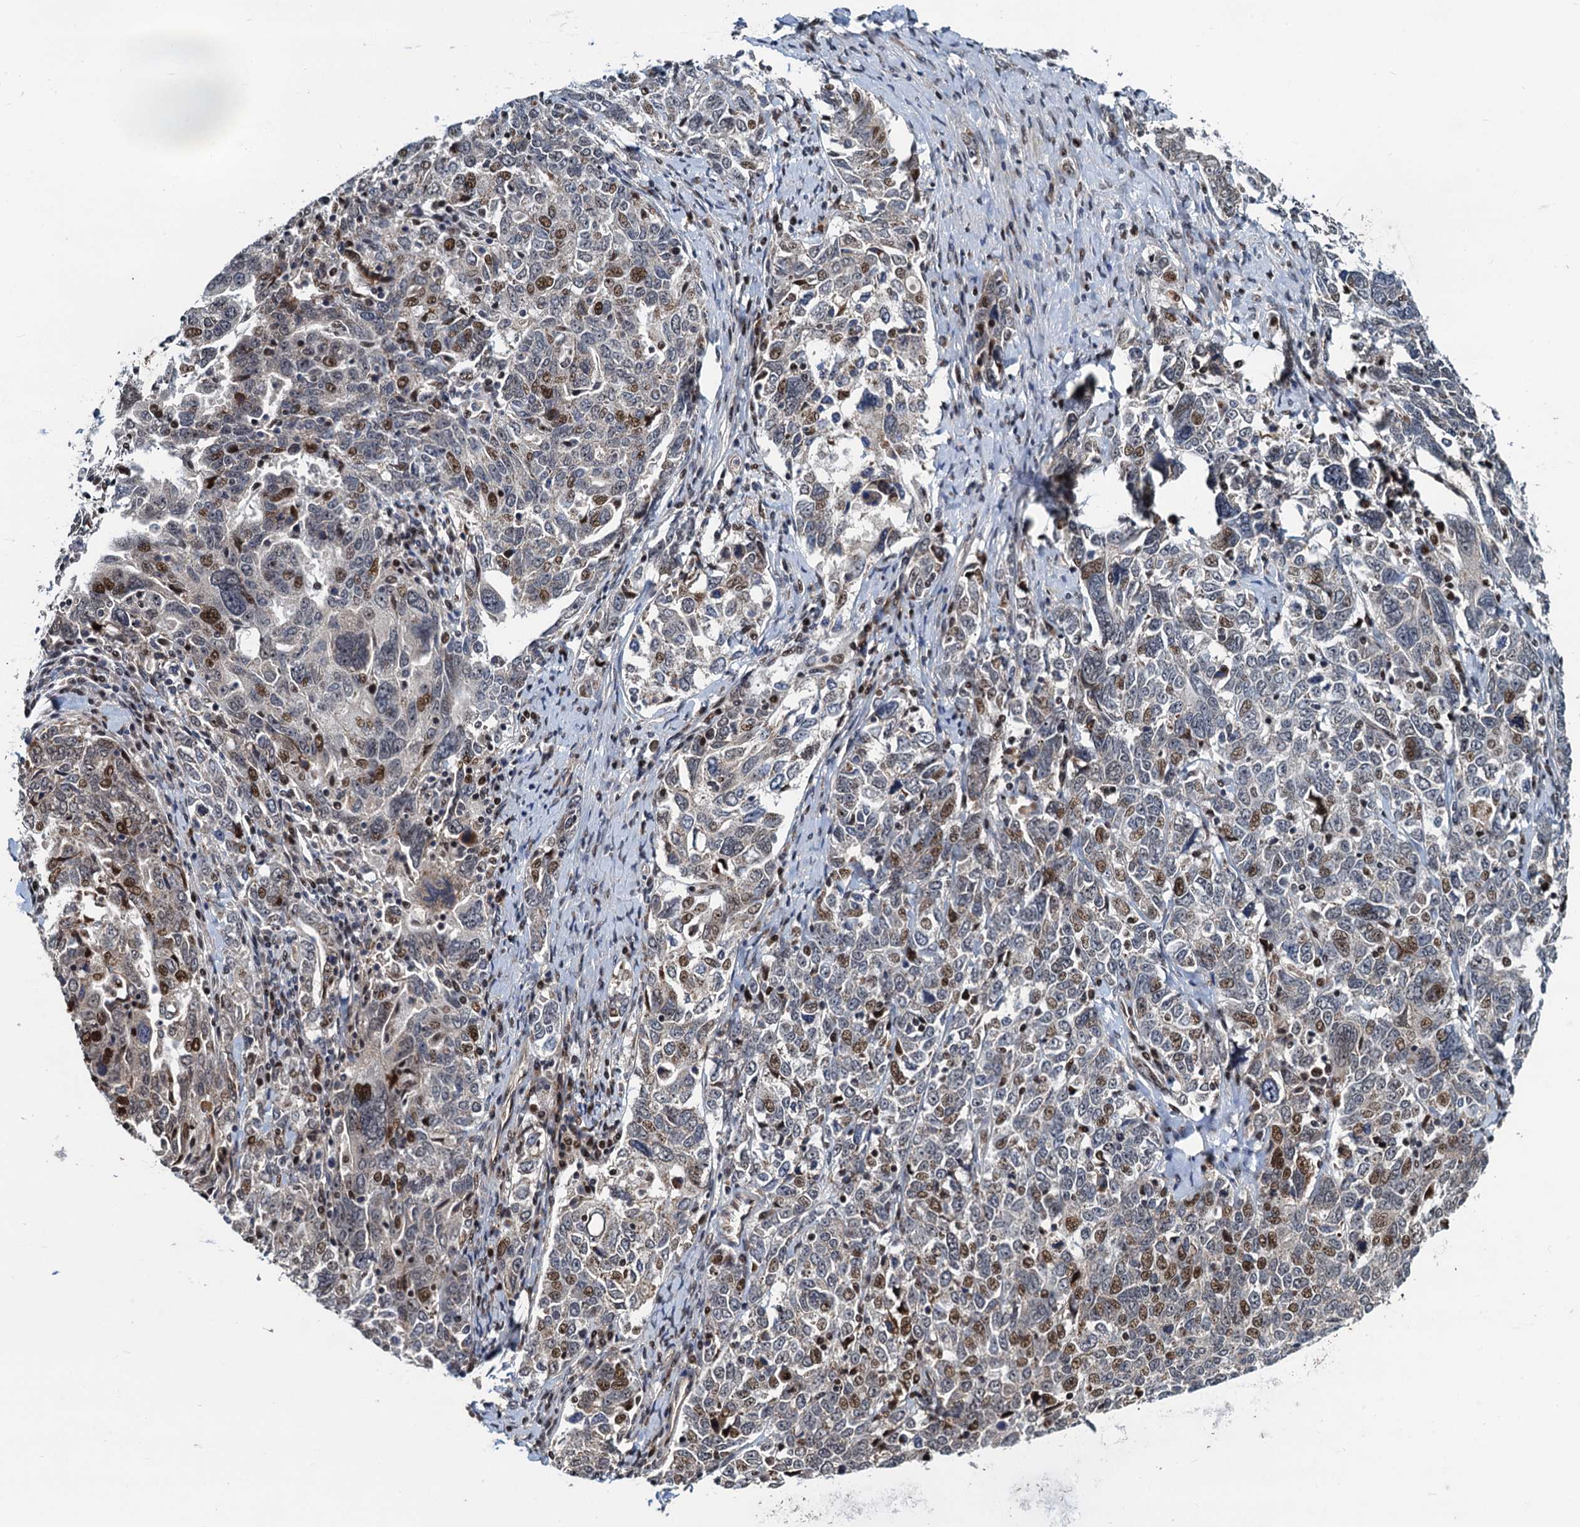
{"staining": {"intensity": "moderate", "quantity": "<25%", "location": "nuclear"}, "tissue": "ovarian cancer", "cell_type": "Tumor cells", "image_type": "cancer", "snomed": [{"axis": "morphology", "description": "Carcinoma, endometroid"}, {"axis": "topography", "description": "Ovary"}], "caption": "Ovarian cancer was stained to show a protein in brown. There is low levels of moderate nuclear positivity in approximately <25% of tumor cells. Using DAB (brown) and hematoxylin (blue) stains, captured at high magnification using brightfield microscopy.", "gene": "ATOSA", "patient": {"sex": "female", "age": 62}}